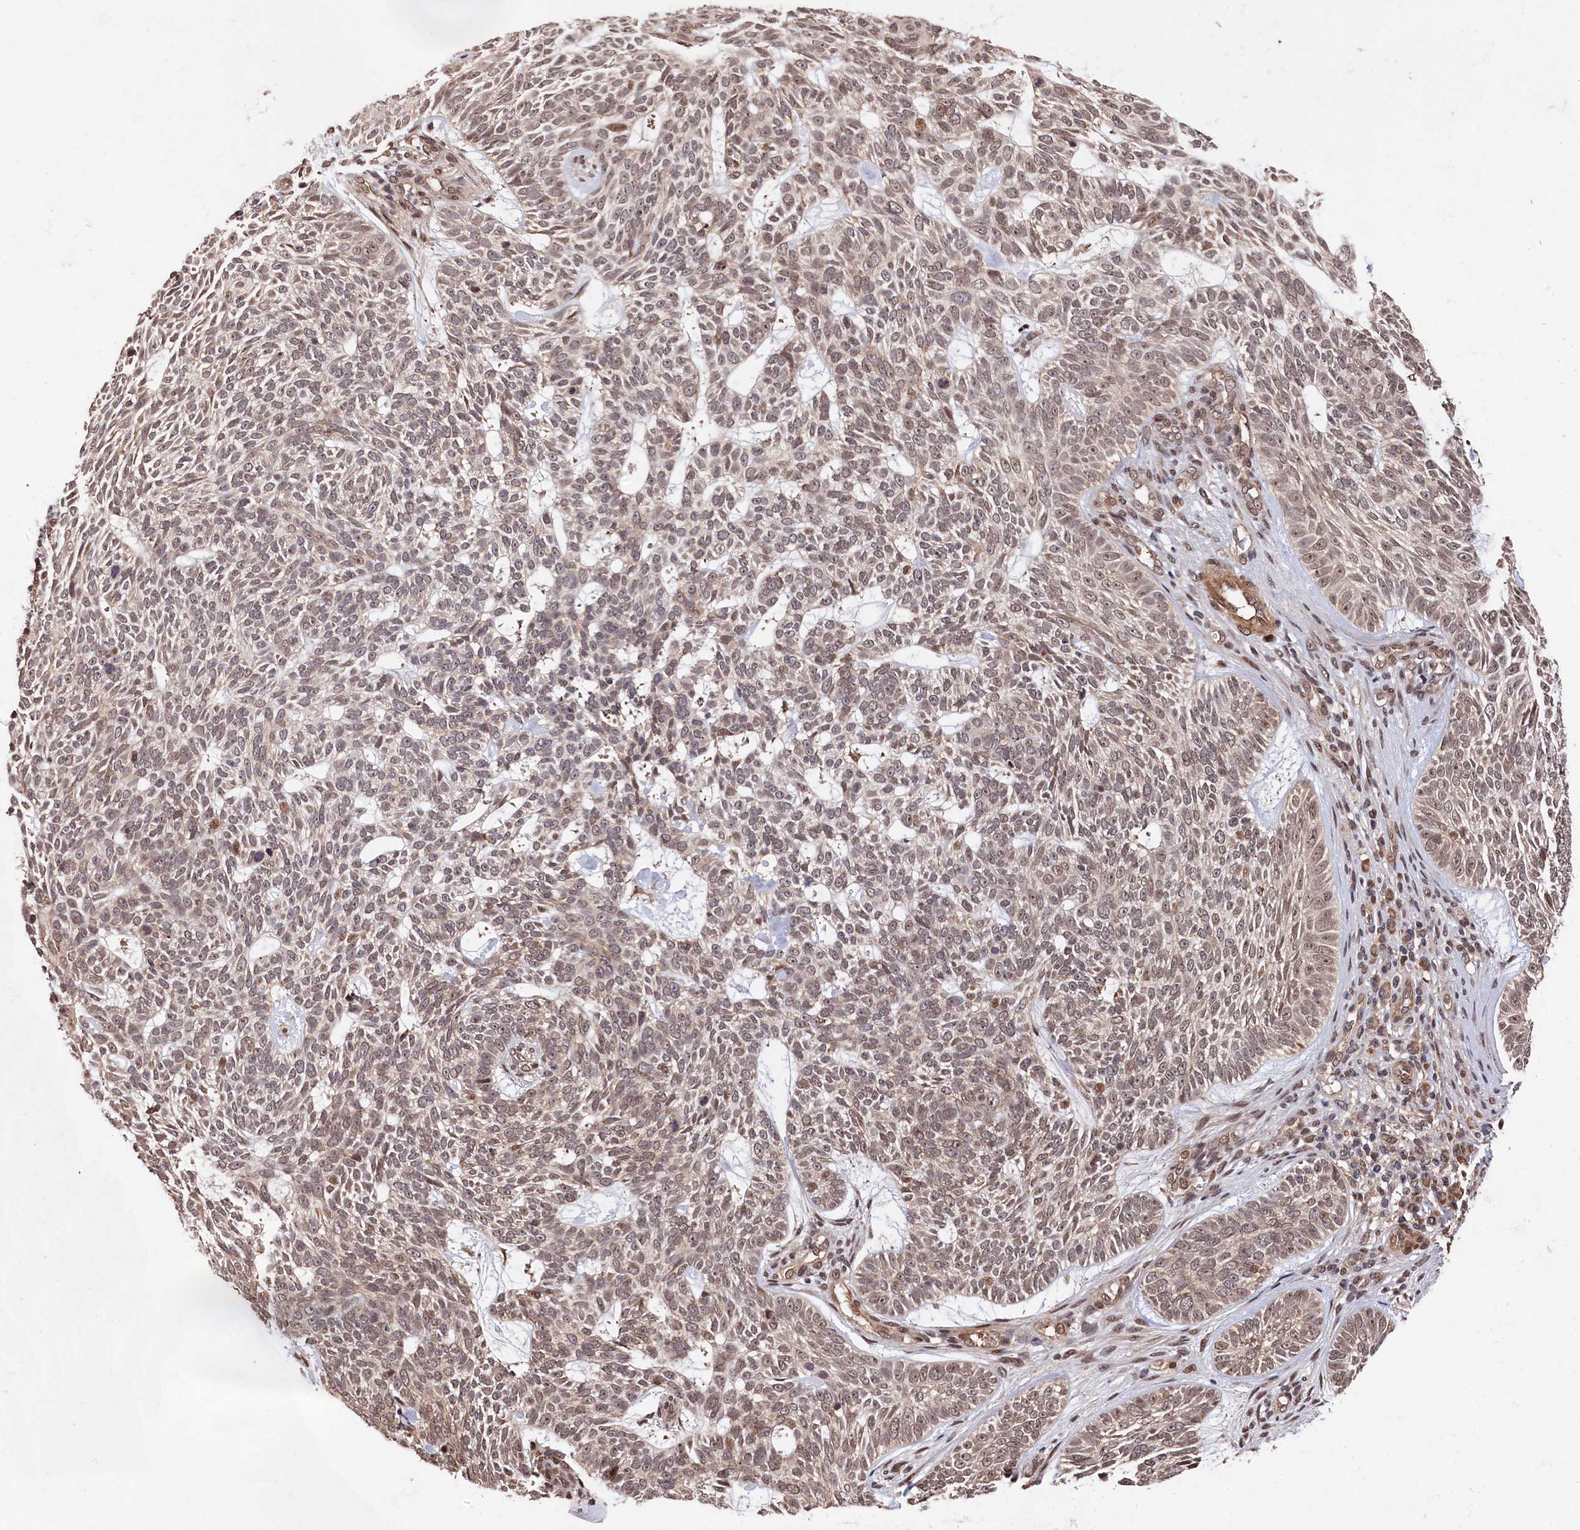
{"staining": {"intensity": "weak", "quantity": ">75%", "location": "cytoplasmic/membranous,nuclear"}, "tissue": "skin cancer", "cell_type": "Tumor cells", "image_type": "cancer", "snomed": [{"axis": "morphology", "description": "Basal cell carcinoma"}, {"axis": "topography", "description": "Skin"}], "caption": "The immunohistochemical stain highlights weak cytoplasmic/membranous and nuclear expression in tumor cells of skin basal cell carcinoma tissue.", "gene": "CLPX", "patient": {"sex": "male", "age": 75}}